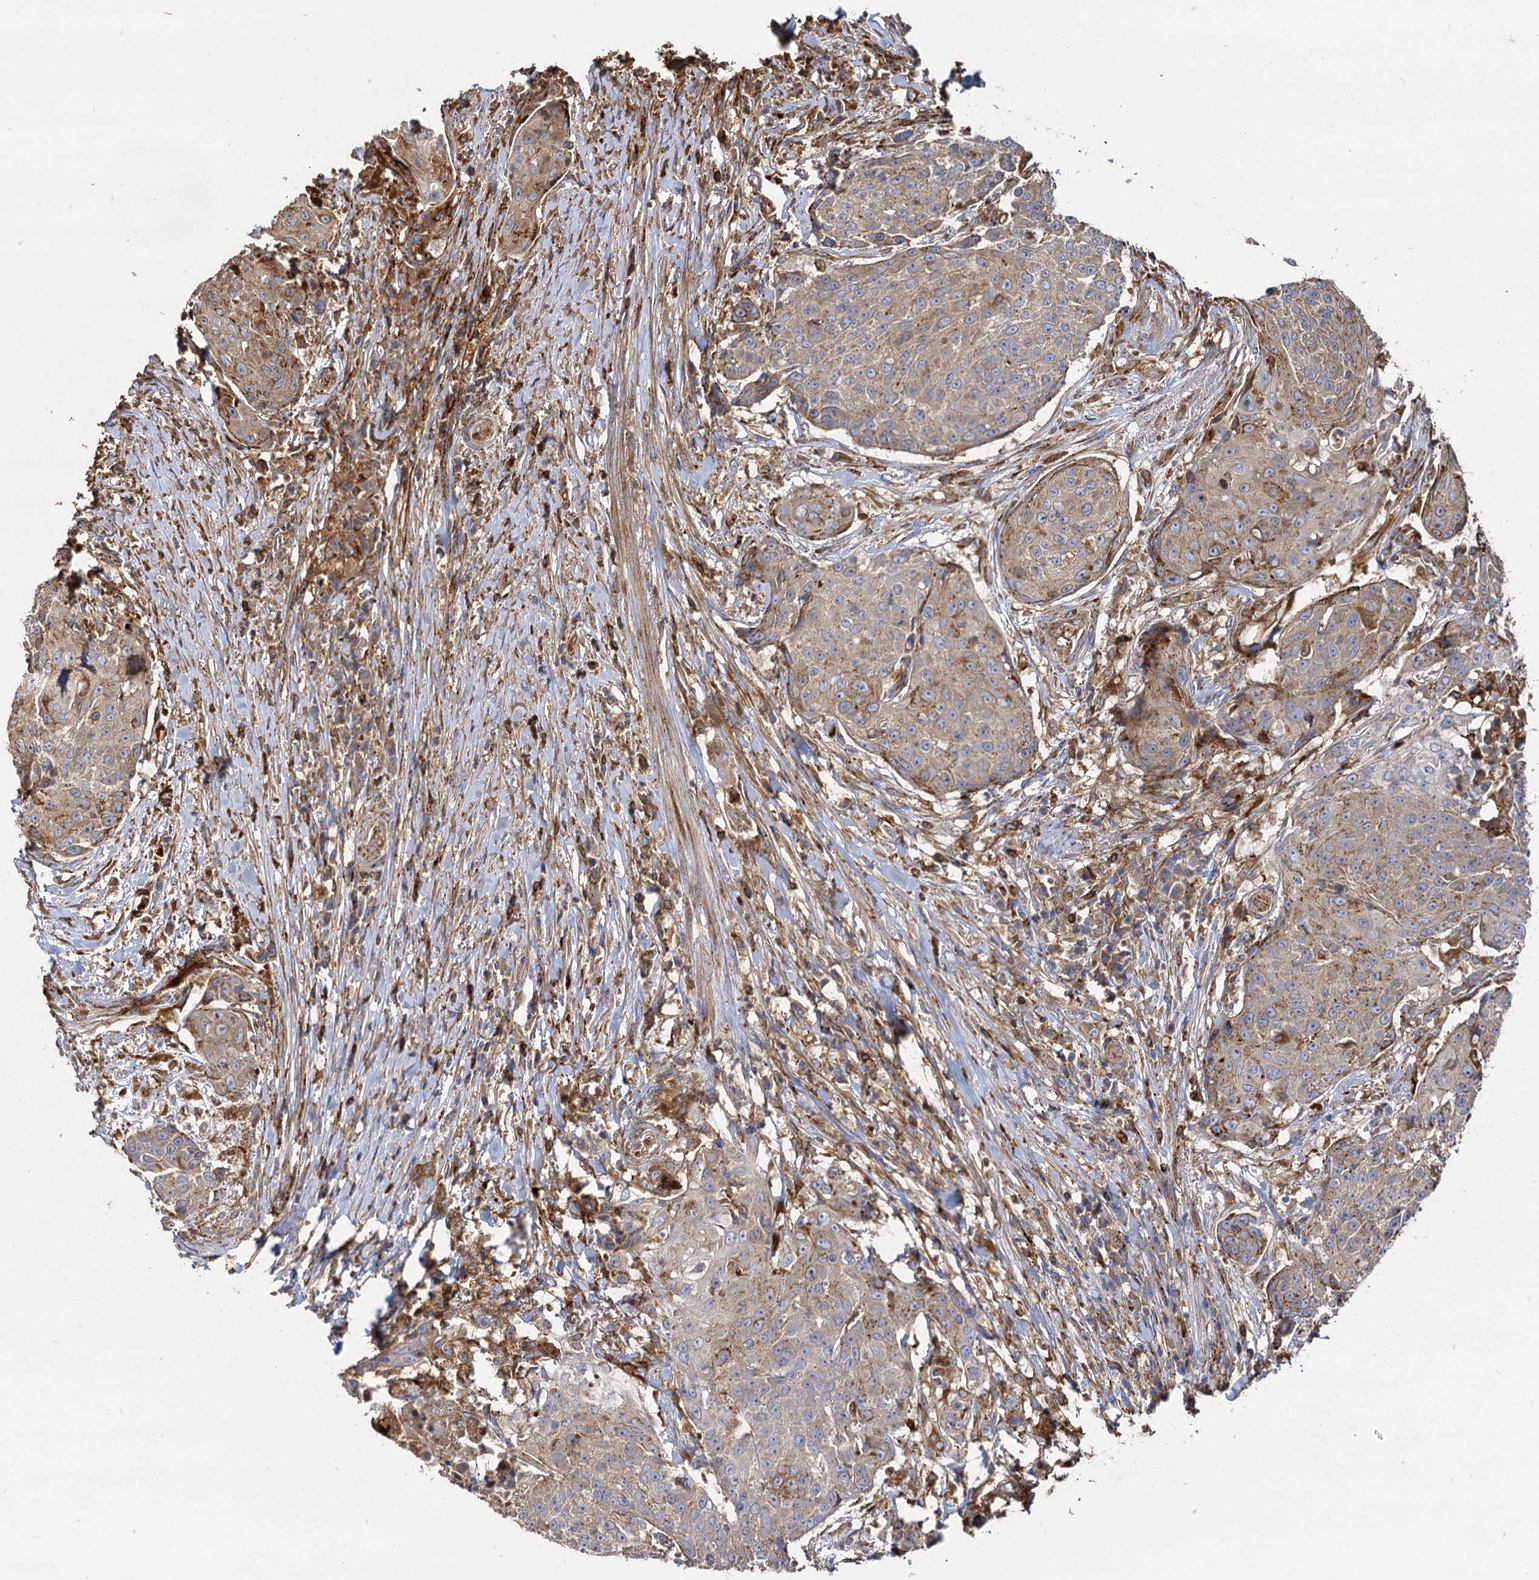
{"staining": {"intensity": "moderate", "quantity": "25%-75%", "location": "cytoplasmic/membranous"}, "tissue": "urothelial cancer", "cell_type": "Tumor cells", "image_type": "cancer", "snomed": [{"axis": "morphology", "description": "Urothelial carcinoma, High grade"}, {"axis": "topography", "description": "Urinary bladder"}], "caption": "Moderate cytoplasmic/membranous positivity is identified in about 25%-75% of tumor cells in high-grade urothelial carcinoma. The staining was performed using DAB to visualize the protein expression in brown, while the nuclei were stained in blue with hematoxylin (Magnification: 20x).", "gene": "WDR73", "patient": {"sex": "female", "age": 63}}